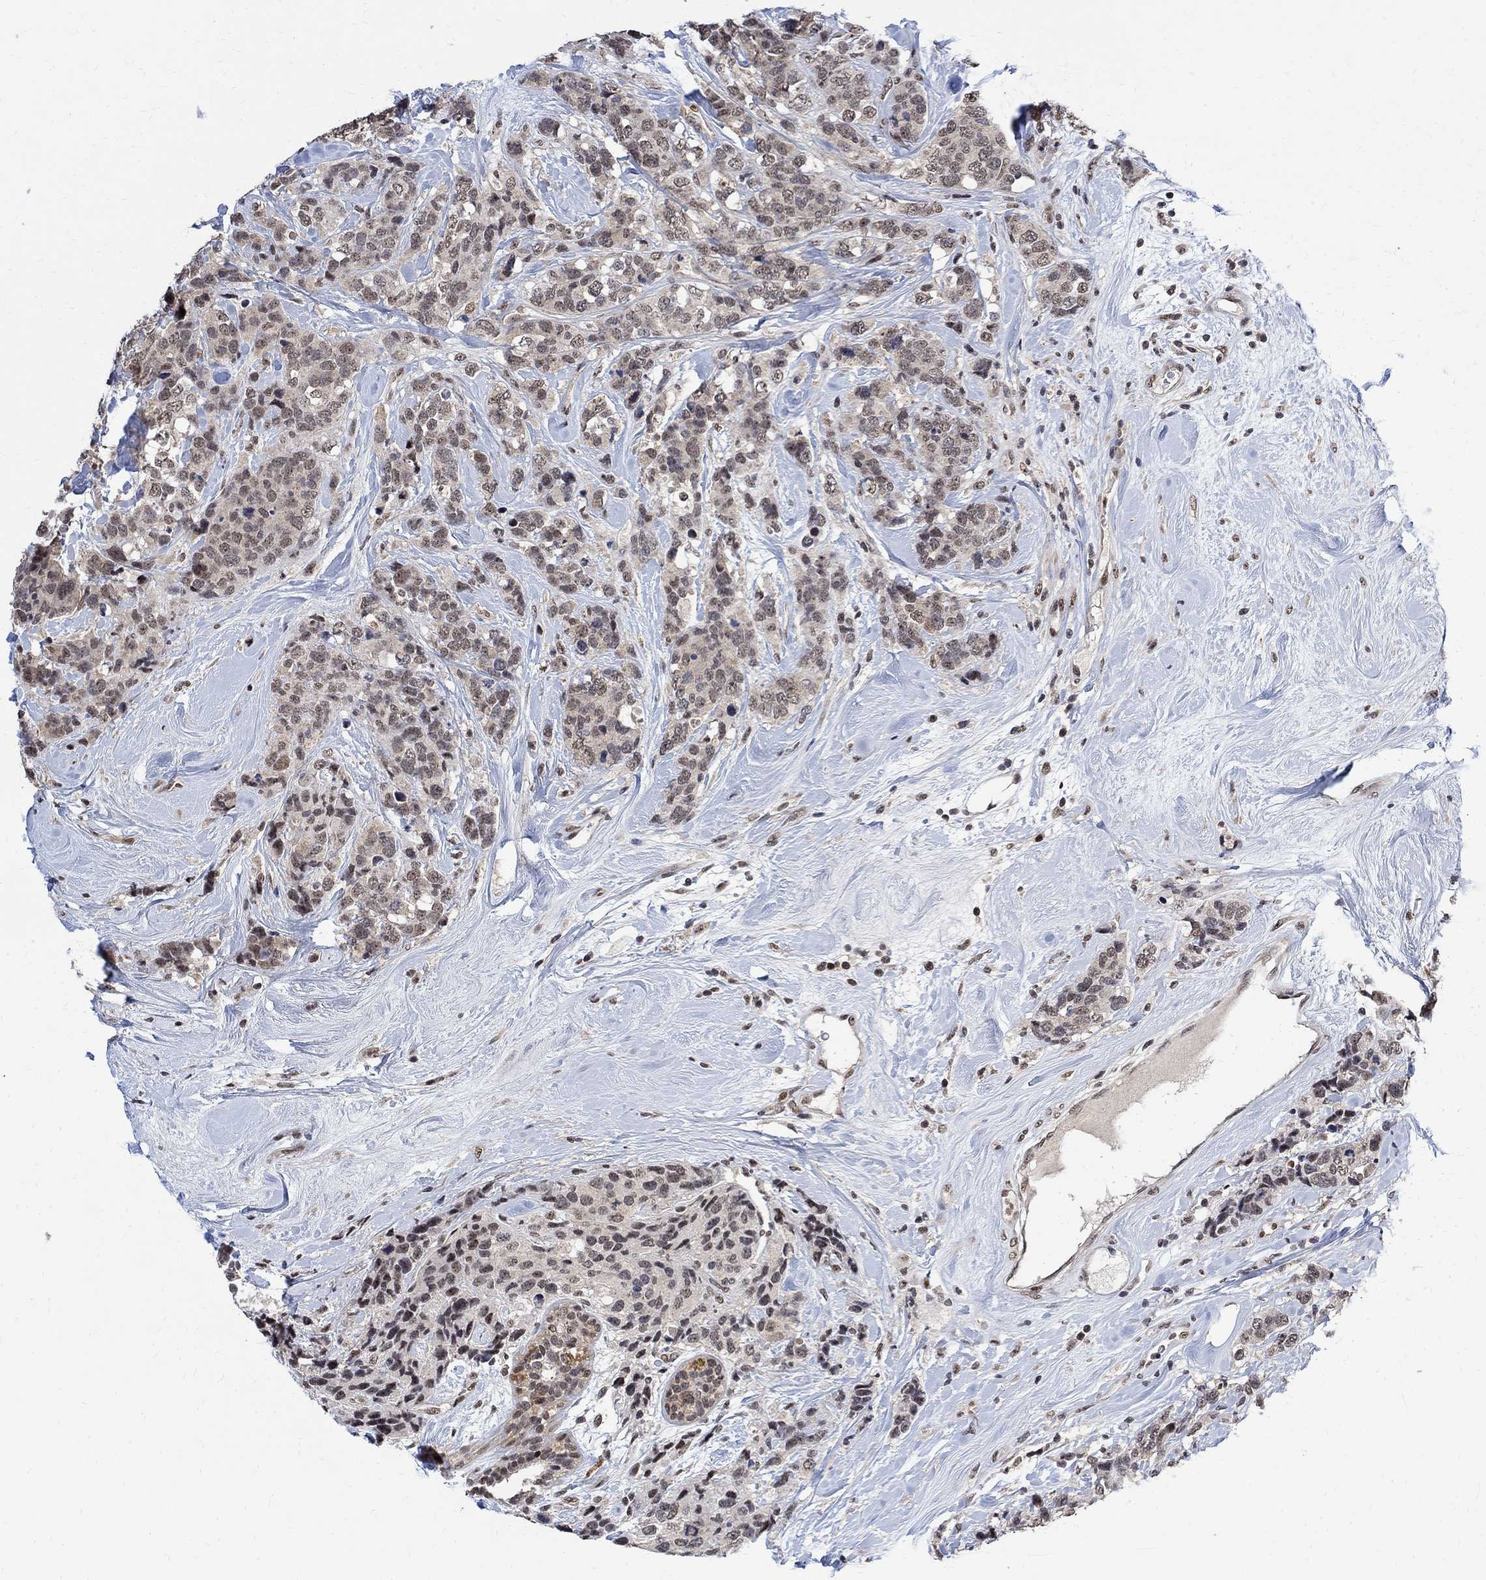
{"staining": {"intensity": "negative", "quantity": "none", "location": "none"}, "tissue": "breast cancer", "cell_type": "Tumor cells", "image_type": "cancer", "snomed": [{"axis": "morphology", "description": "Lobular carcinoma"}, {"axis": "topography", "description": "Breast"}], "caption": "DAB immunohistochemical staining of human breast cancer demonstrates no significant staining in tumor cells.", "gene": "E4F1", "patient": {"sex": "female", "age": 59}}